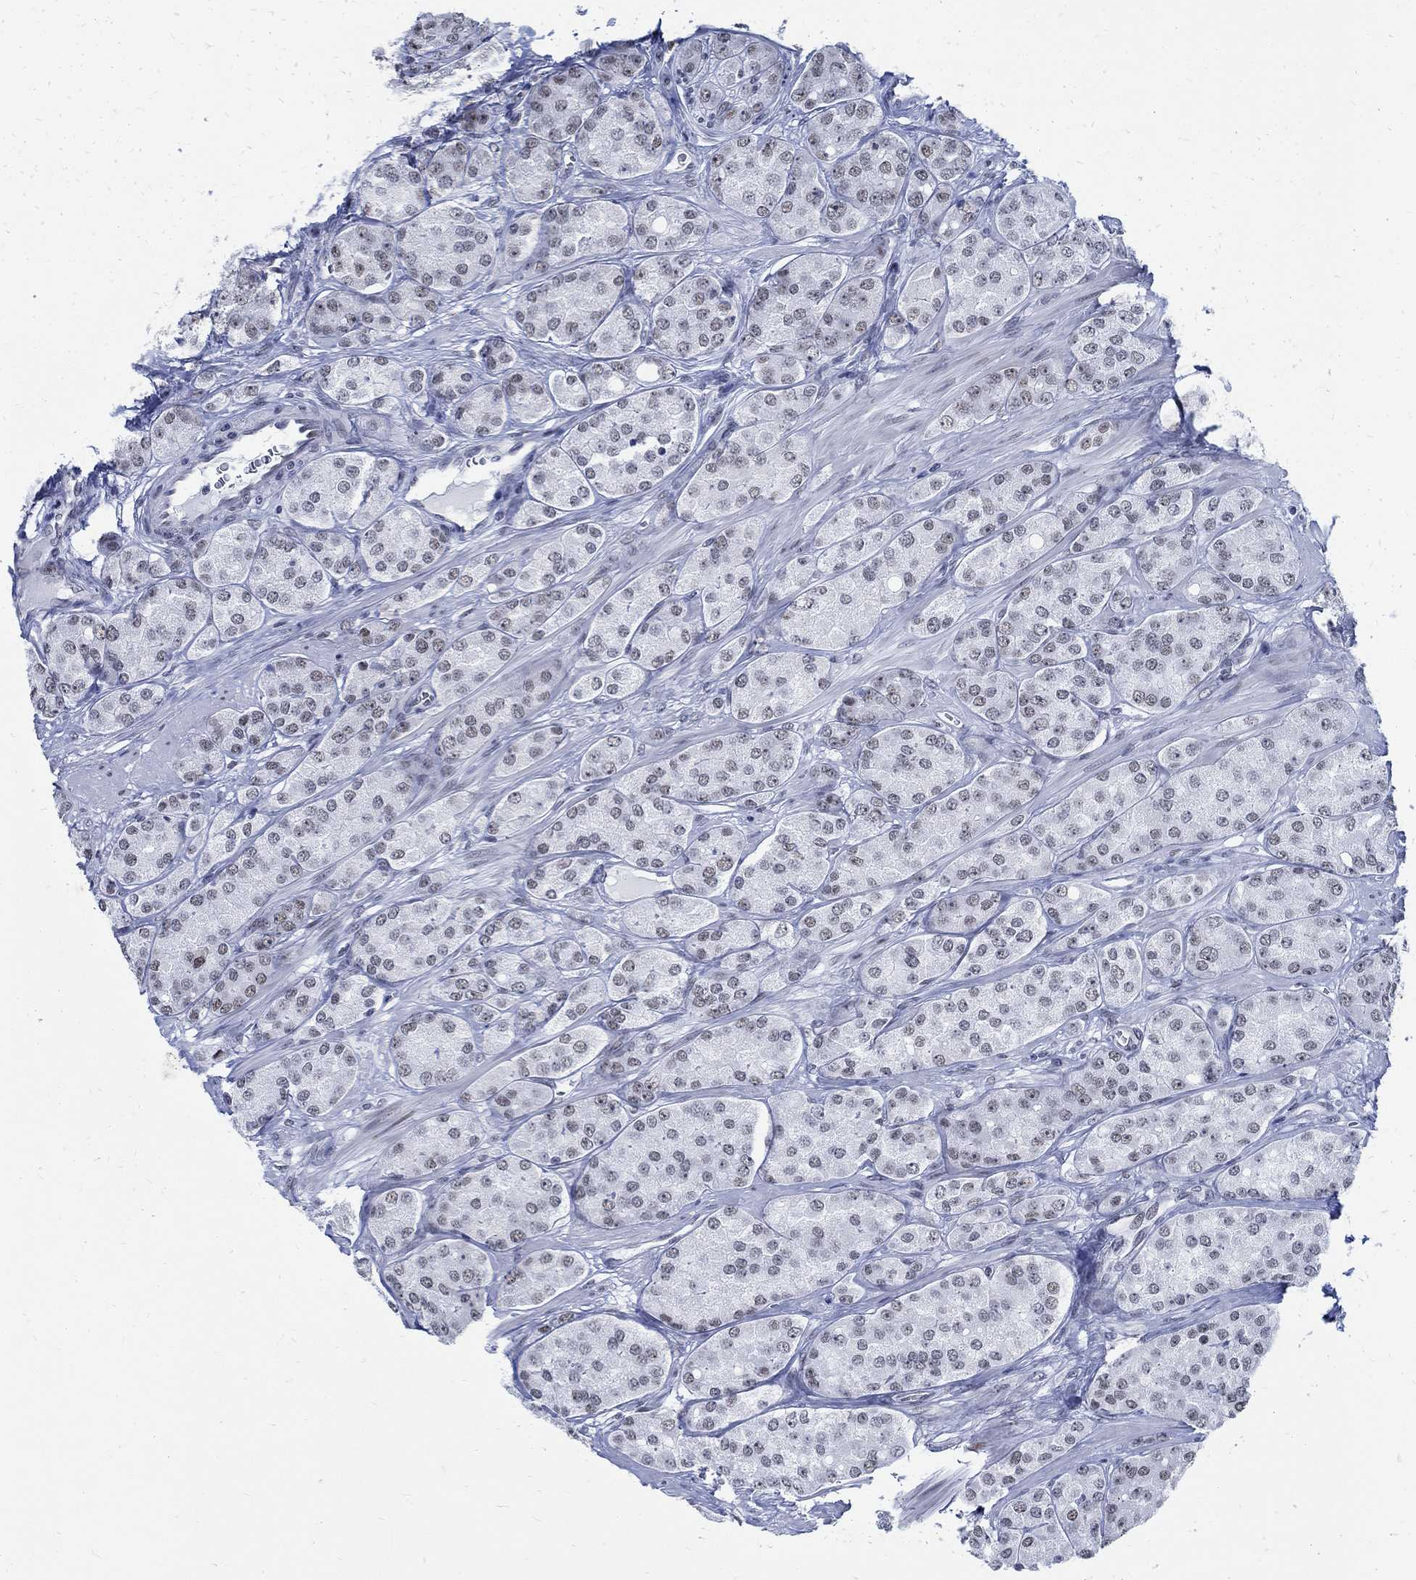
{"staining": {"intensity": "weak", "quantity": "<25%", "location": "nuclear"}, "tissue": "prostate cancer", "cell_type": "Tumor cells", "image_type": "cancer", "snomed": [{"axis": "morphology", "description": "Adenocarcinoma, NOS"}, {"axis": "topography", "description": "Prostate"}], "caption": "Histopathology image shows no protein positivity in tumor cells of prostate adenocarcinoma tissue.", "gene": "DLK1", "patient": {"sex": "male", "age": 67}}